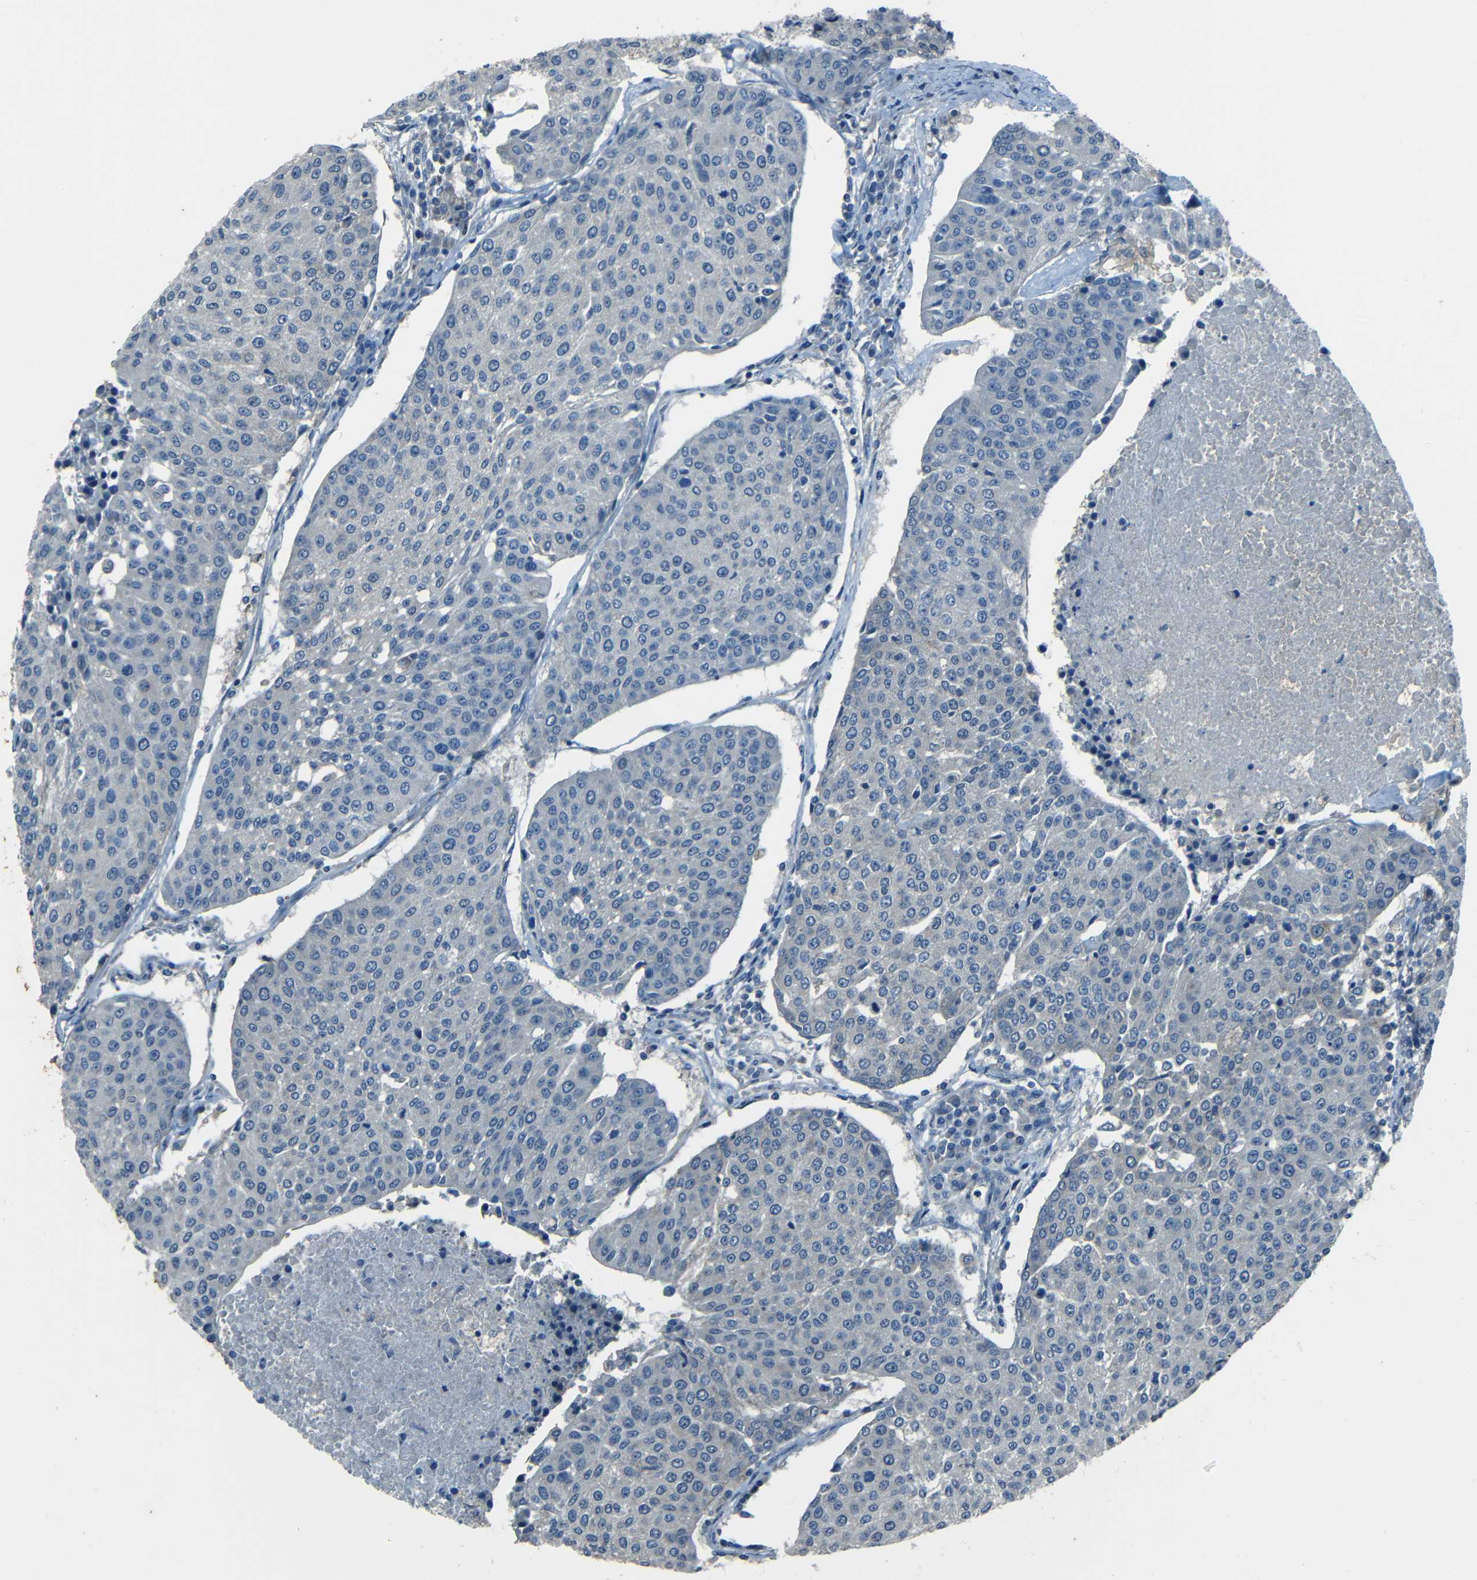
{"staining": {"intensity": "negative", "quantity": "none", "location": "none"}, "tissue": "urothelial cancer", "cell_type": "Tumor cells", "image_type": "cancer", "snomed": [{"axis": "morphology", "description": "Urothelial carcinoma, High grade"}, {"axis": "topography", "description": "Urinary bladder"}], "caption": "An image of human high-grade urothelial carcinoma is negative for staining in tumor cells.", "gene": "SLA", "patient": {"sex": "female", "age": 85}}